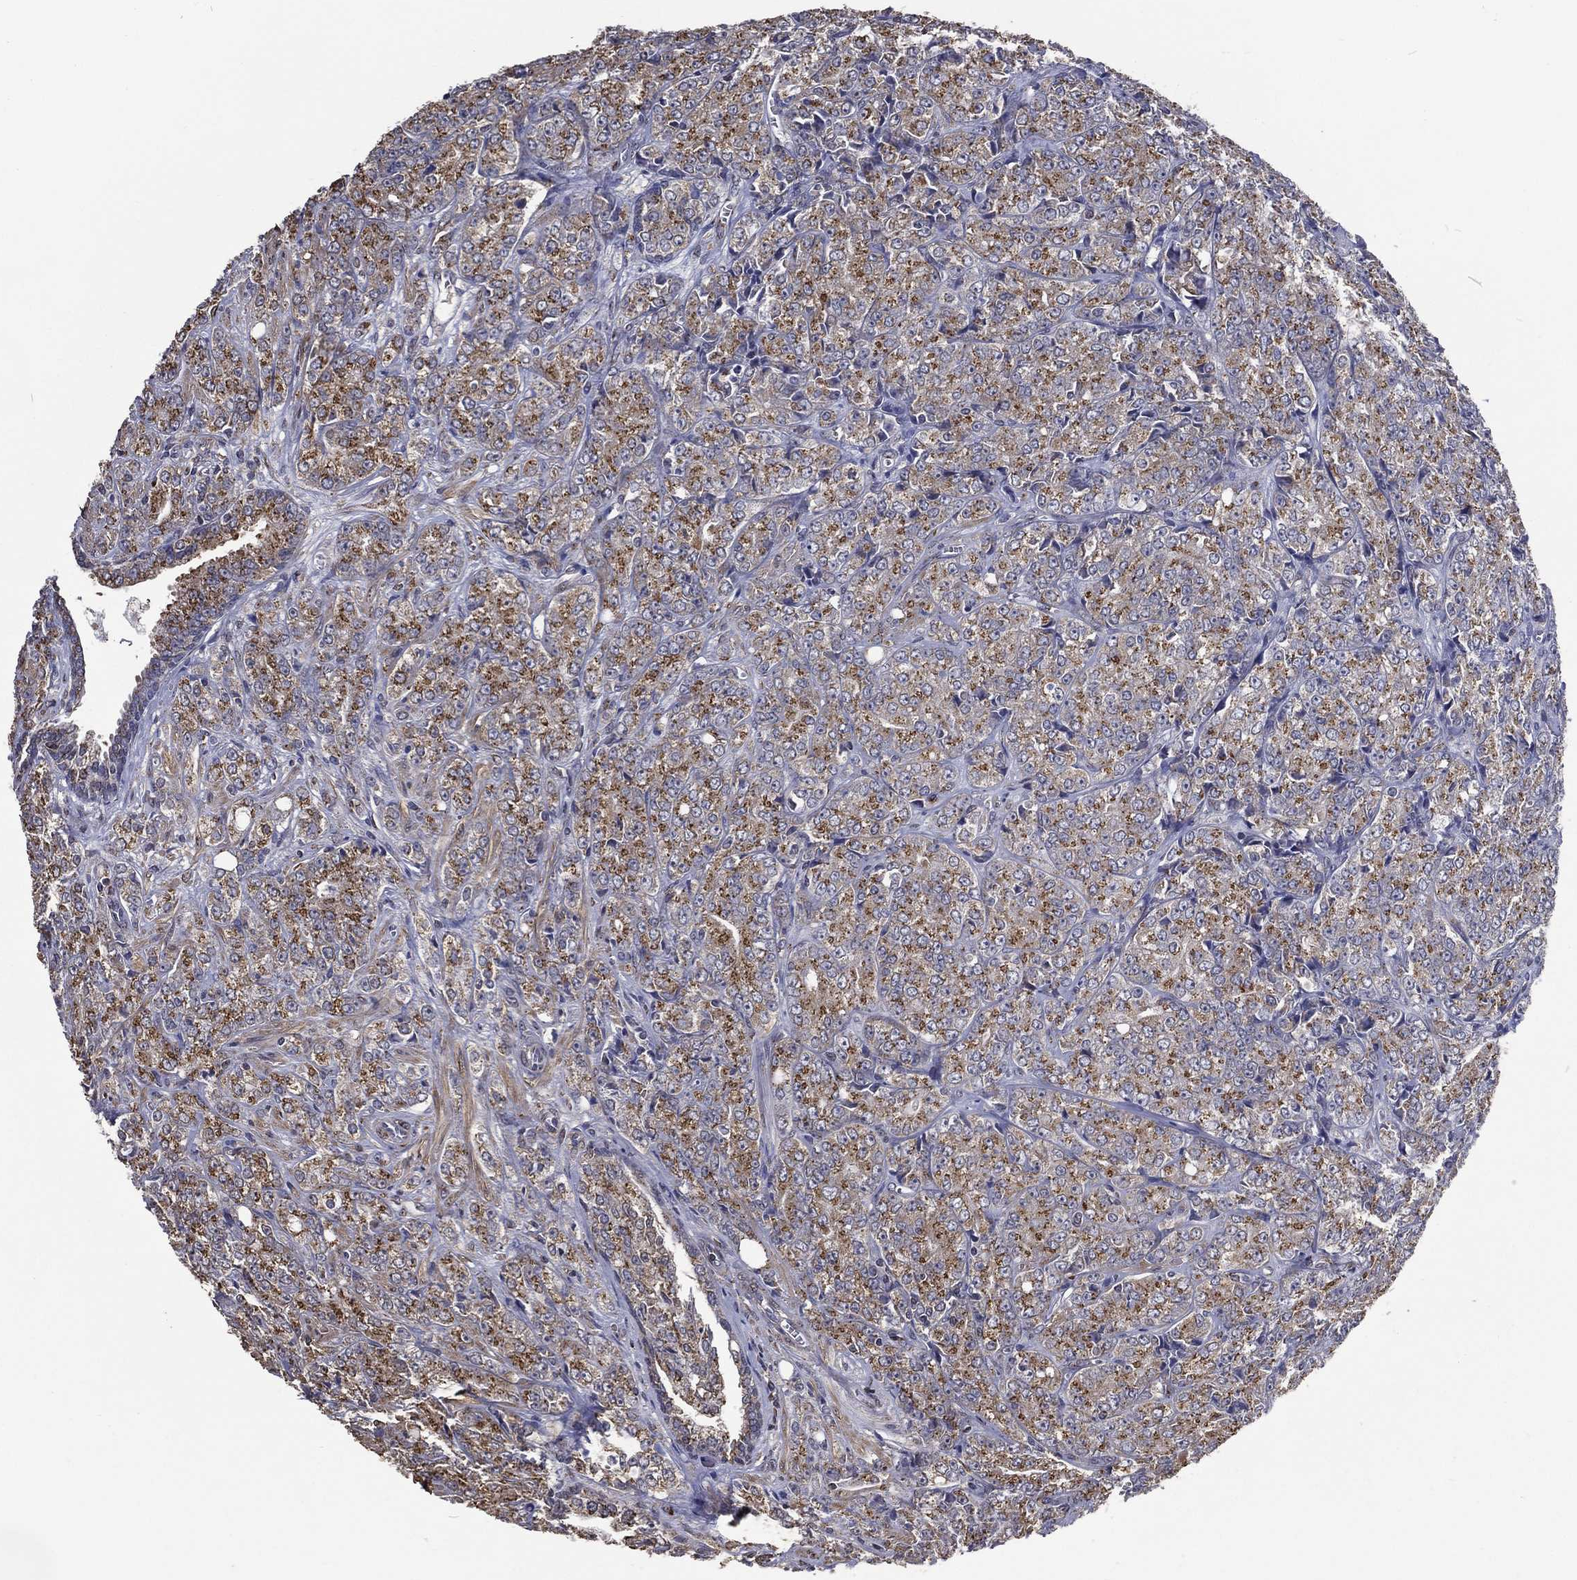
{"staining": {"intensity": "strong", "quantity": "25%-75%", "location": "cytoplasmic/membranous"}, "tissue": "prostate cancer", "cell_type": "Tumor cells", "image_type": "cancer", "snomed": [{"axis": "morphology", "description": "Adenocarcinoma, NOS"}, {"axis": "topography", "description": "Prostate and seminal vesicle, NOS"}, {"axis": "topography", "description": "Prostate"}], "caption": "An immunohistochemistry micrograph of neoplastic tissue is shown. Protein staining in brown labels strong cytoplasmic/membranous positivity in prostate adenocarcinoma within tumor cells.", "gene": "GPR183", "patient": {"sex": "male", "age": 68}}